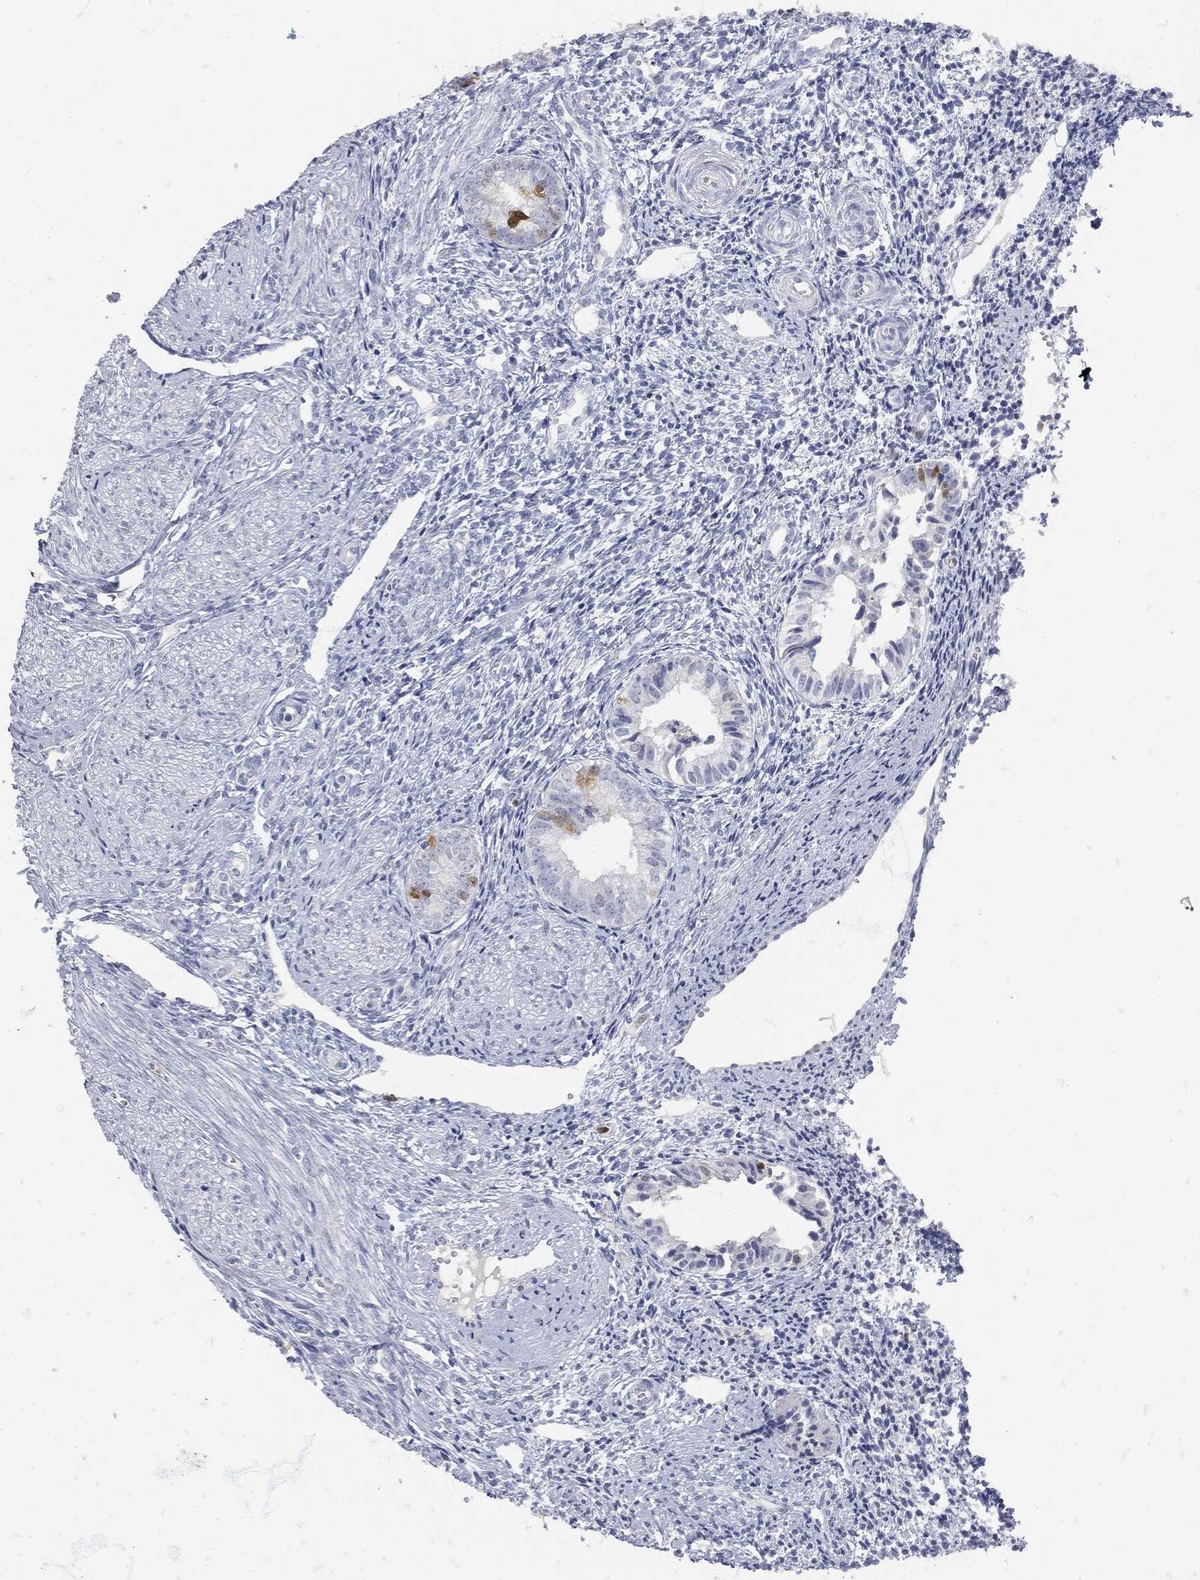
{"staining": {"intensity": "negative", "quantity": "none", "location": "none"}, "tissue": "endometrium", "cell_type": "Cells in endometrial stroma", "image_type": "normal", "snomed": [{"axis": "morphology", "description": "Normal tissue, NOS"}, {"axis": "topography", "description": "Endometrium"}], "caption": "Endometrium stained for a protein using immunohistochemistry exhibits no expression cells in endometrial stroma.", "gene": "UBE2C", "patient": {"sex": "female", "age": 47}}